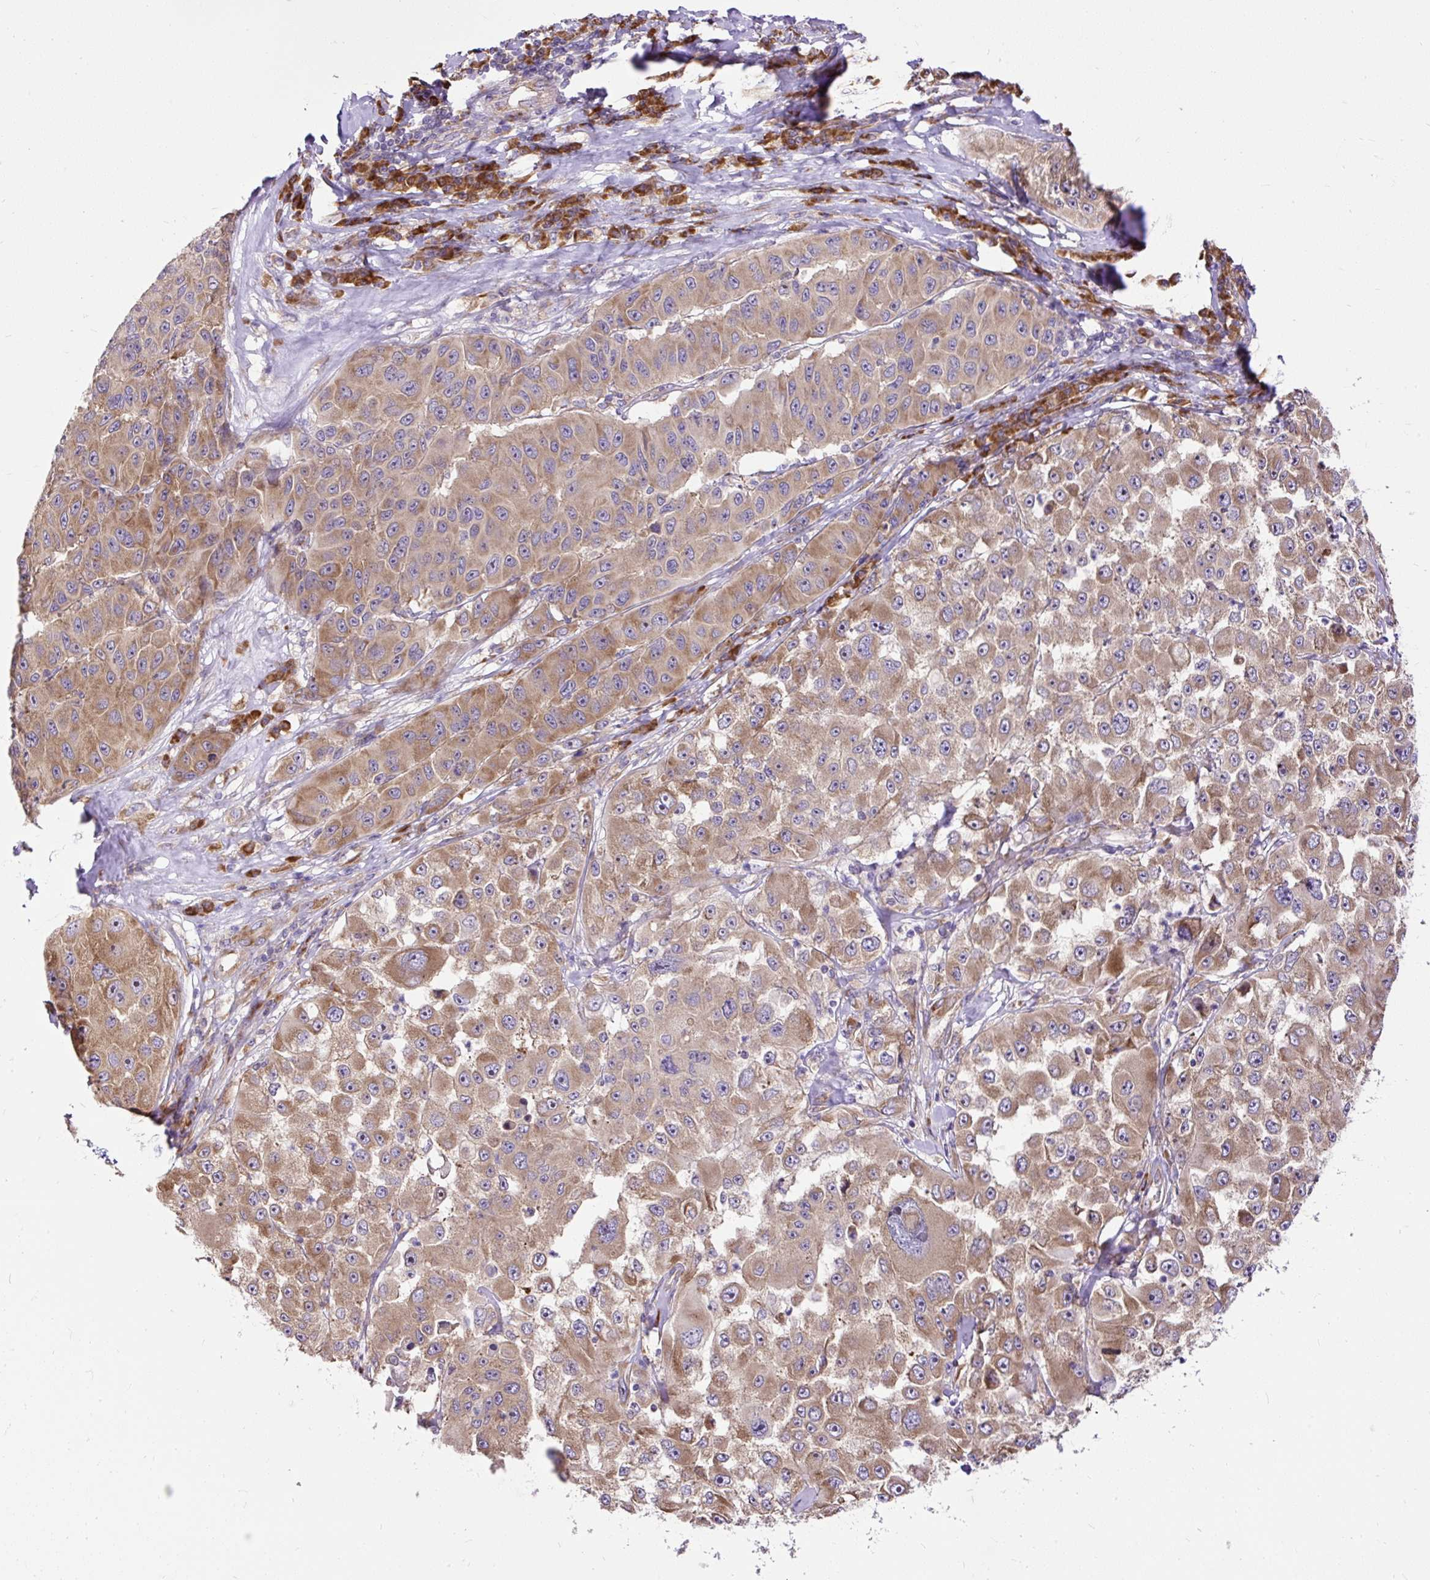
{"staining": {"intensity": "moderate", "quantity": ">75%", "location": "cytoplasmic/membranous"}, "tissue": "melanoma", "cell_type": "Tumor cells", "image_type": "cancer", "snomed": [{"axis": "morphology", "description": "Malignant melanoma, Metastatic site"}, {"axis": "topography", "description": "Lymph node"}], "caption": "An IHC histopathology image of tumor tissue is shown. Protein staining in brown labels moderate cytoplasmic/membranous positivity in melanoma within tumor cells.", "gene": "RPS5", "patient": {"sex": "male", "age": 62}}